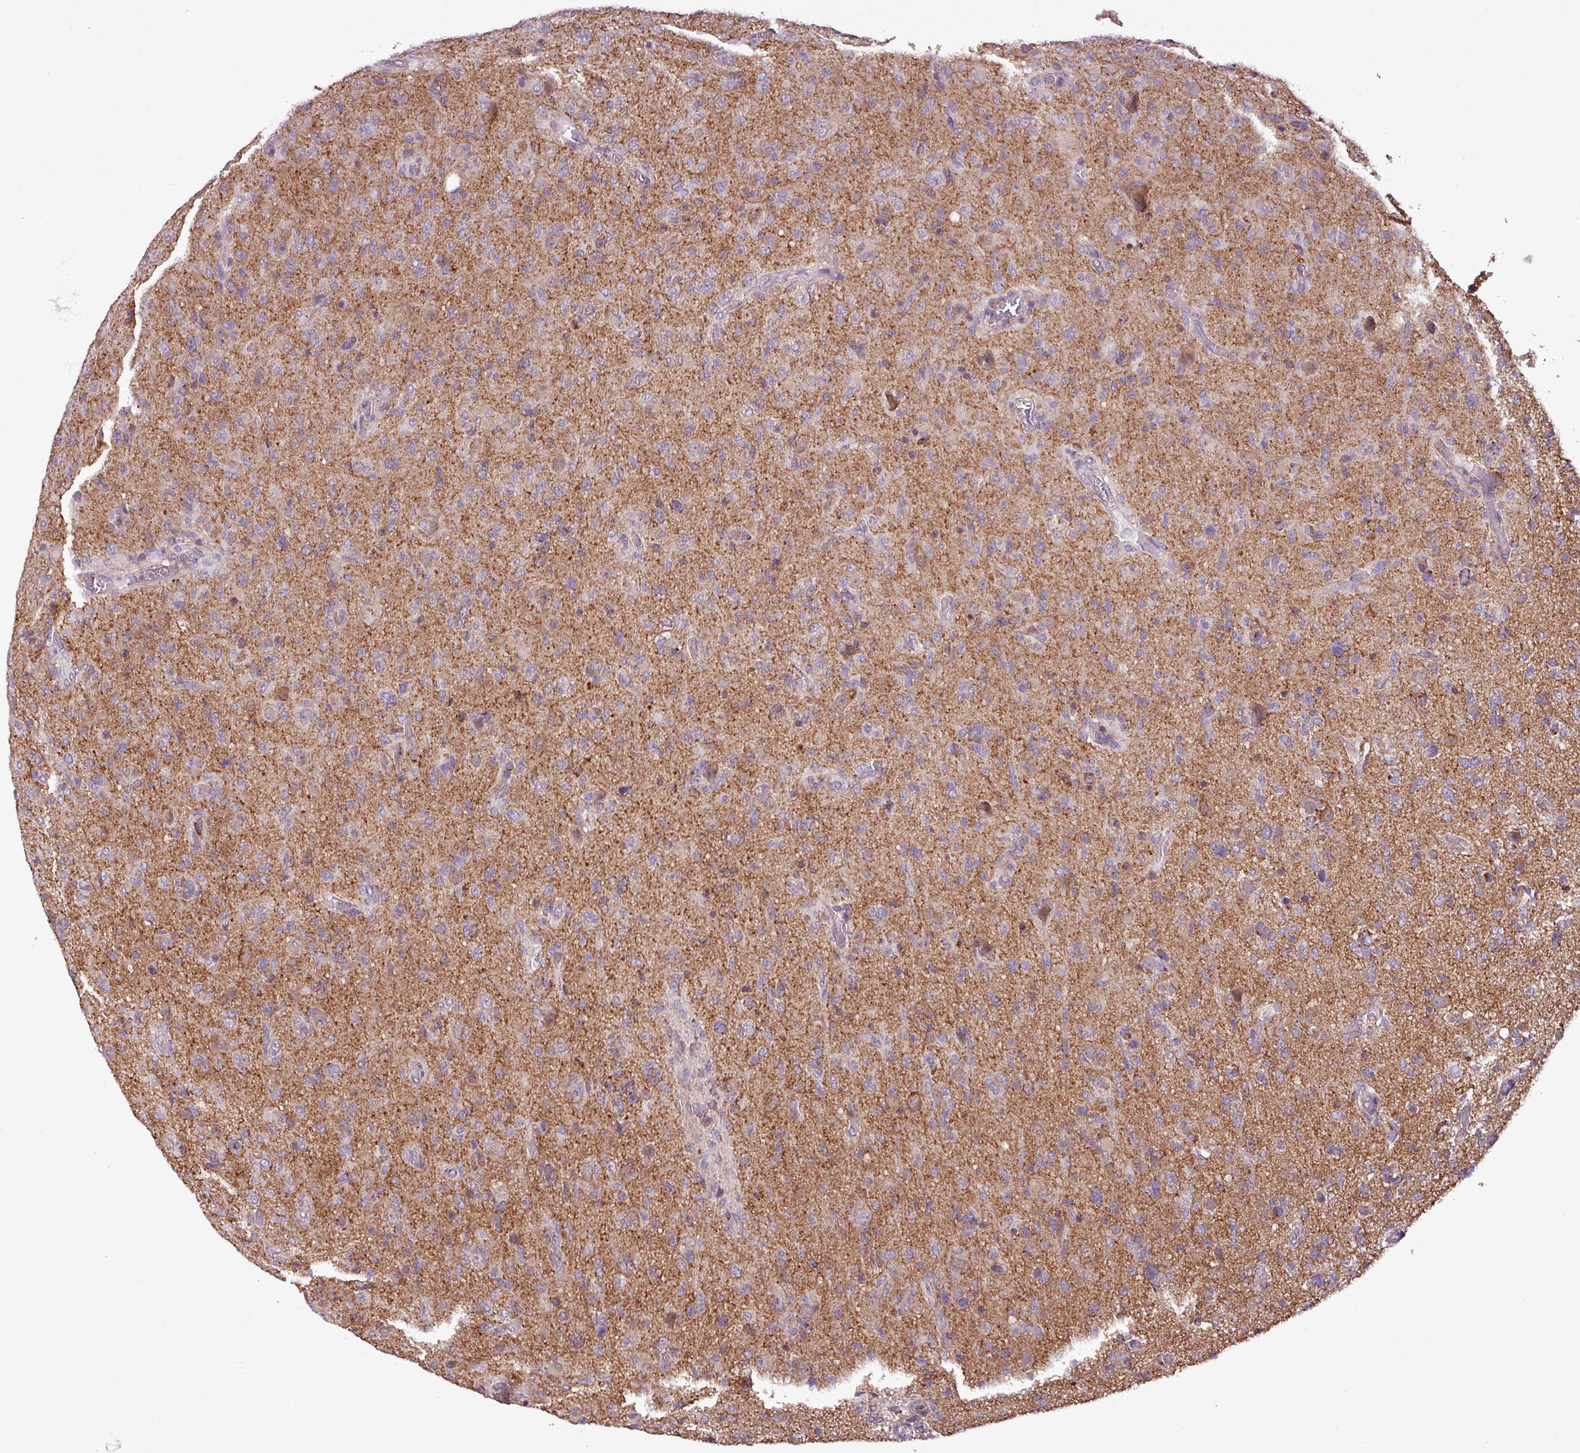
{"staining": {"intensity": "weak", "quantity": "25%-75%", "location": "cytoplasmic/membranous"}, "tissue": "glioma", "cell_type": "Tumor cells", "image_type": "cancer", "snomed": [{"axis": "morphology", "description": "Glioma, malignant, High grade"}, {"axis": "topography", "description": "Brain"}], "caption": "An image of malignant glioma (high-grade) stained for a protein shows weak cytoplasmic/membranous brown staining in tumor cells.", "gene": "MCTP2", "patient": {"sex": "female", "age": 57}}